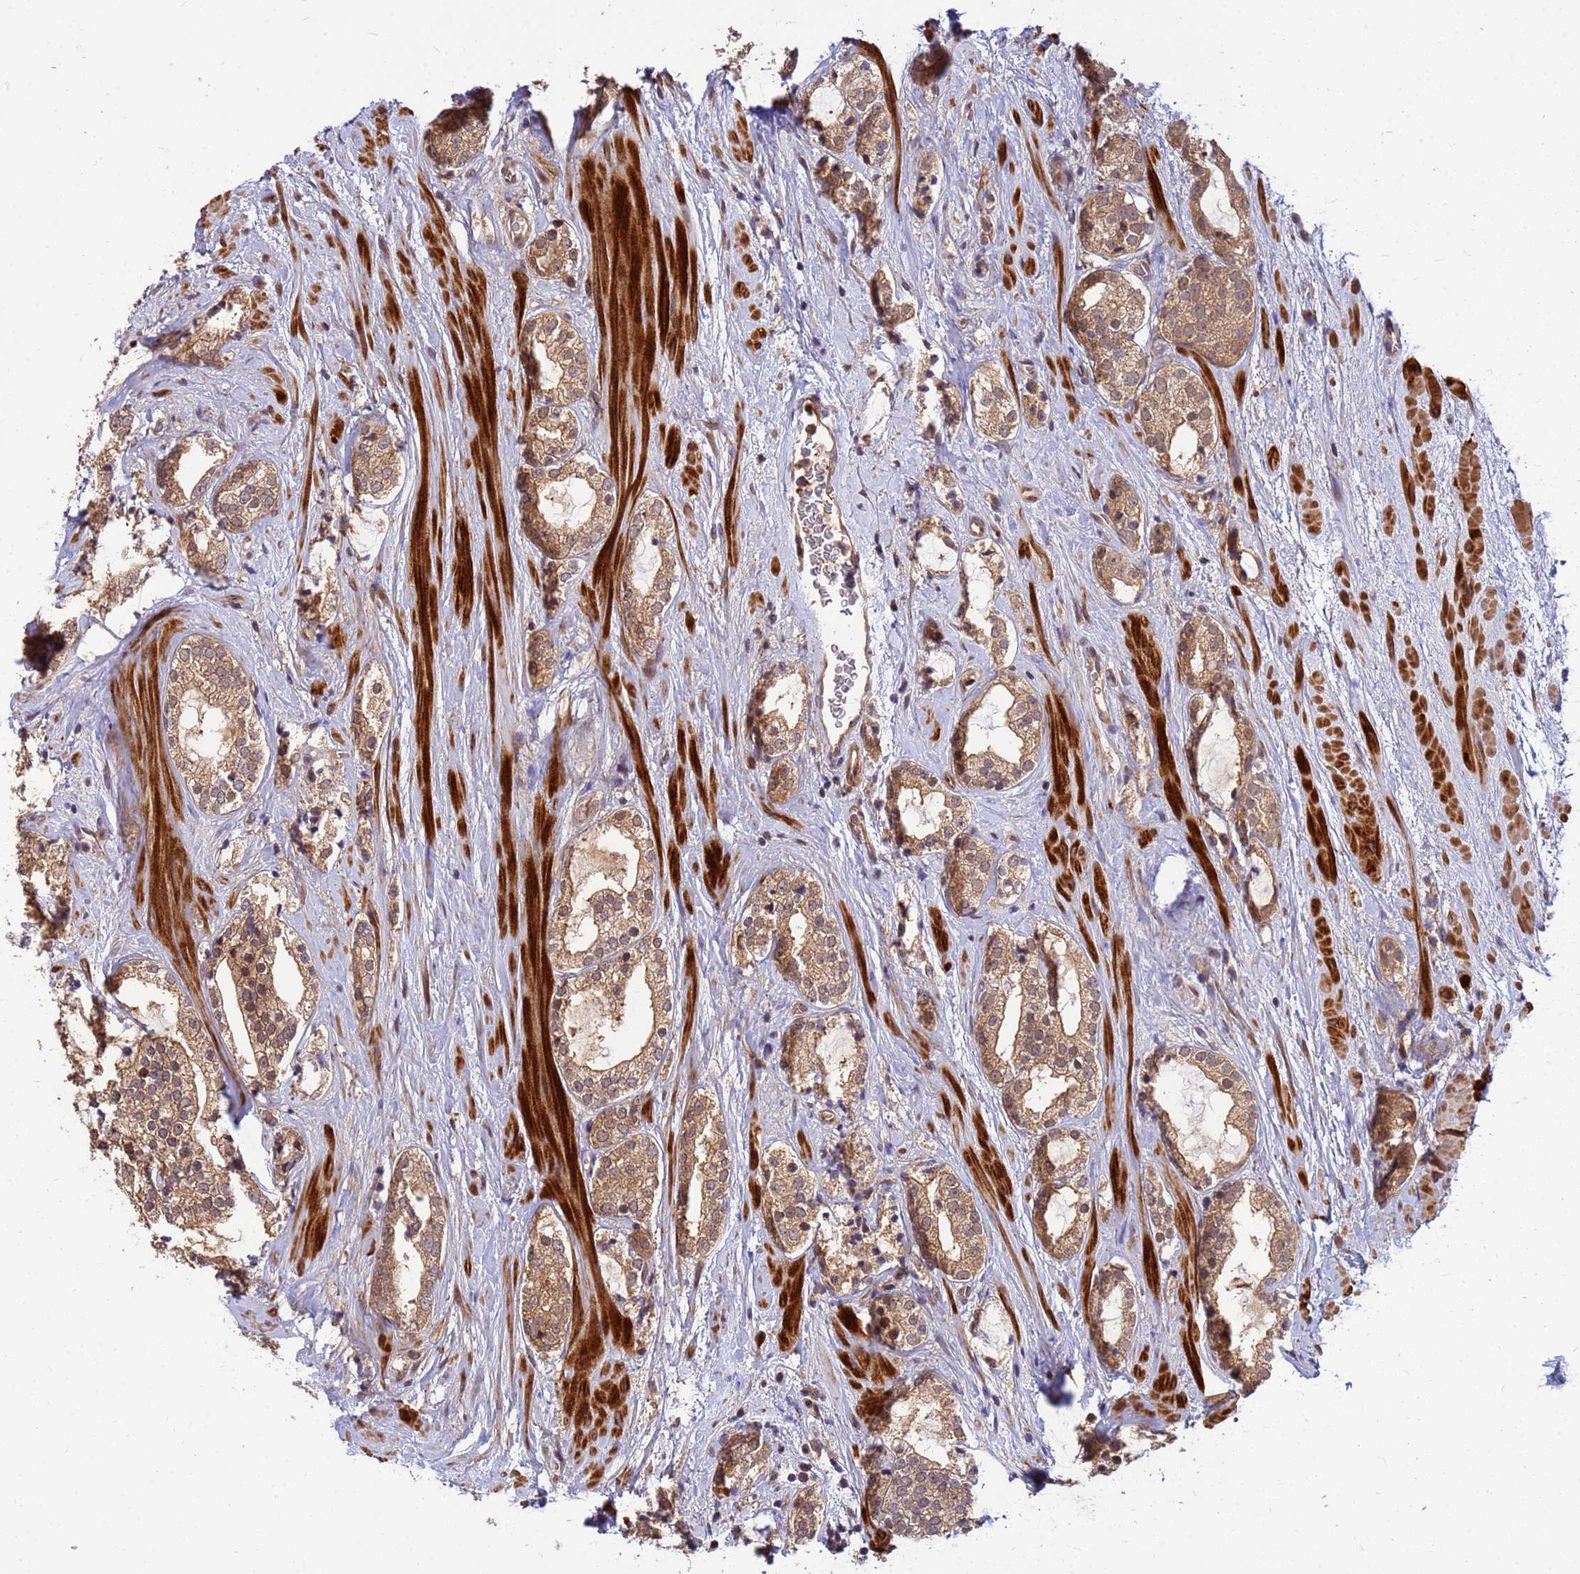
{"staining": {"intensity": "moderate", "quantity": ">75%", "location": "cytoplasmic/membranous"}, "tissue": "prostate cancer", "cell_type": "Tumor cells", "image_type": "cancer", "snomed": [{"axis": "morphology", "description": "Adenocarcinoma, High grade"}, {"axis": "topography", "description": "Prostate"}], "caption": "High-grade adenocarcinoma (prostate) stained for a protein (brown) shows moderate cytoplasmic/membranous positive staining in approximately >75% of tumor cells.", "gene": "DUS4L", "patient": {"sex": "male", "age": 64}}